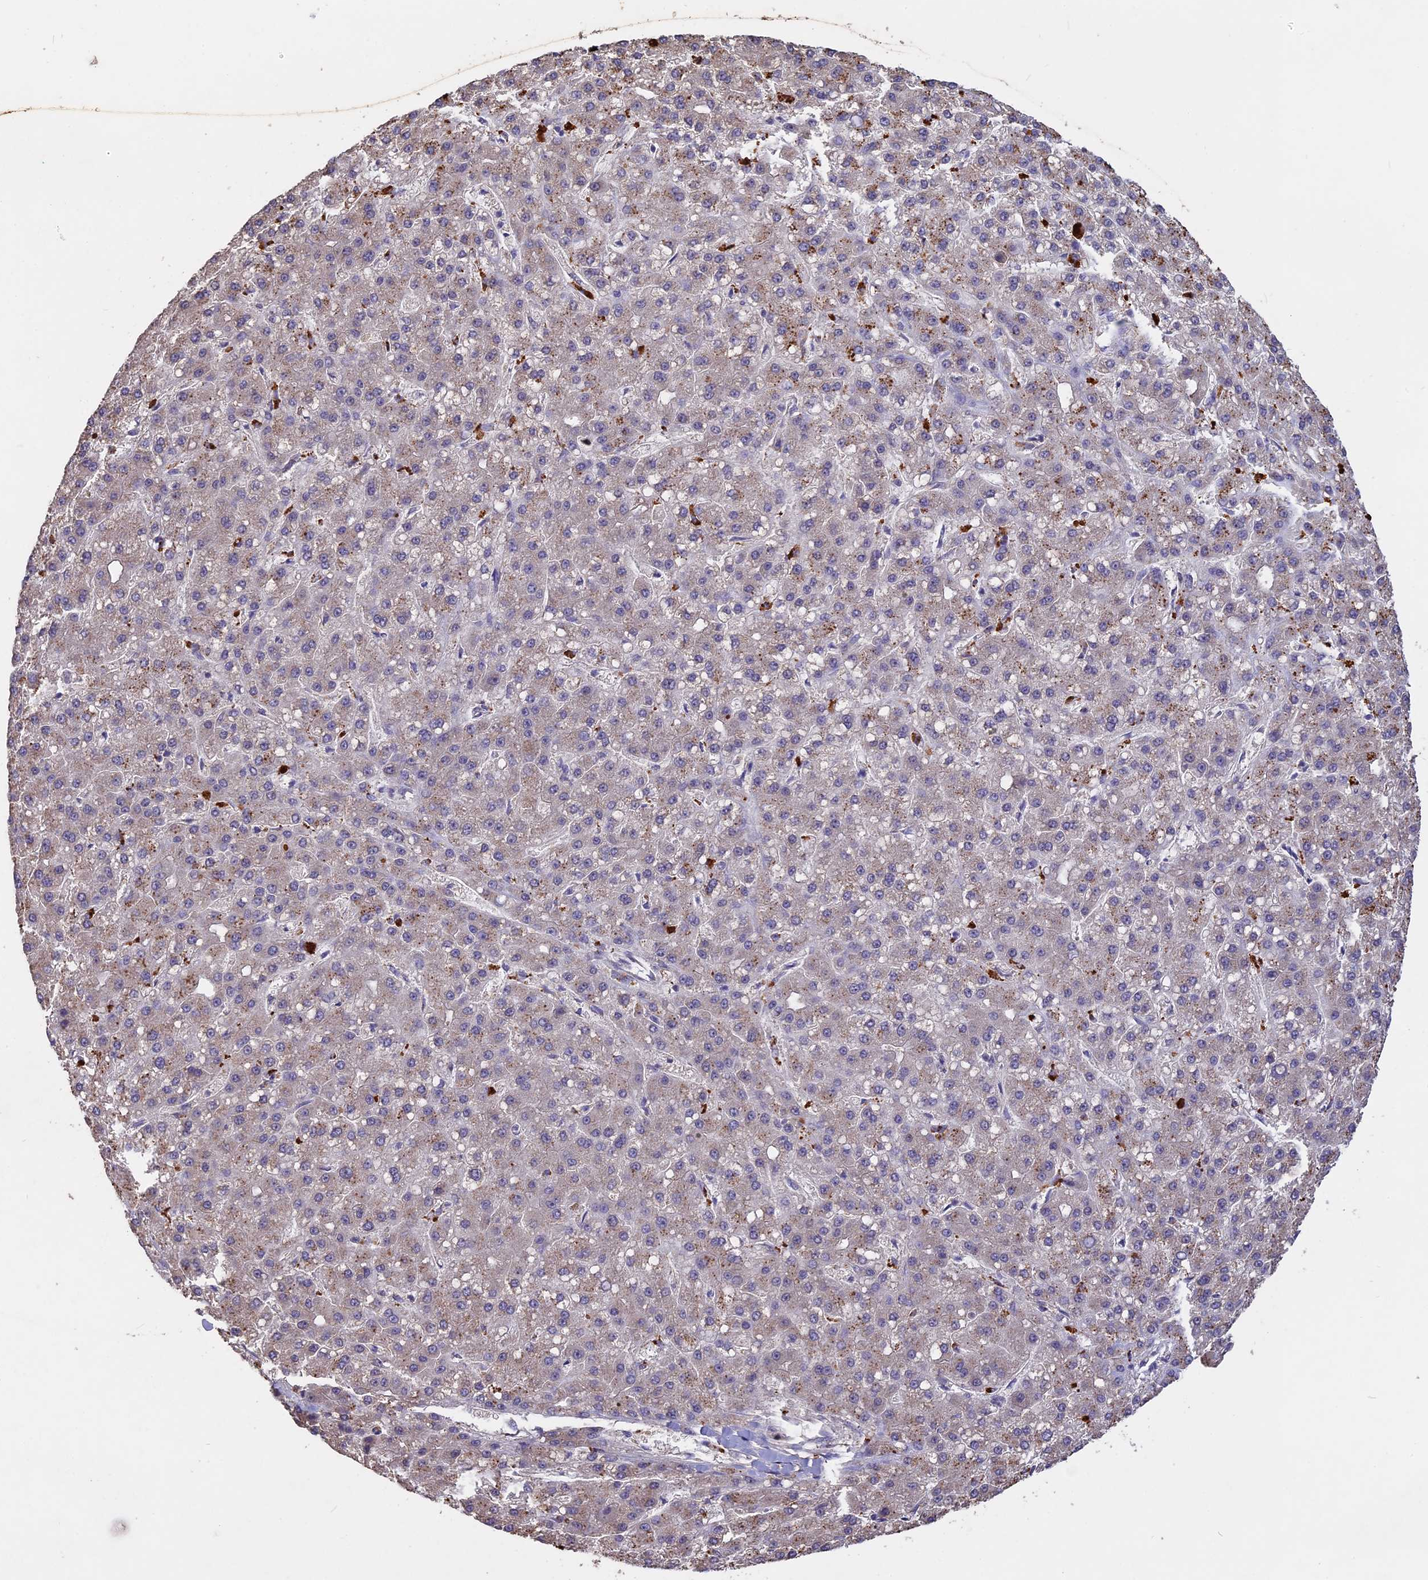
{"staining": {"intensity": "weak", "quantity": ">75%", "location": "cytoplasmic/membranous"}, "tissue": "liver cancer", "cell_type": "Tumor cells", "image_type": "cancer", "snomed": [{"axis": "morphology", "description": "Carcinoma, Hepatocellular, NOS"}, {"axis": "topography", "description": "Liver"}], "caption": "IHC (DAB) staining of liver cancer (hepatocellular carcinoma) exhibits weak cytoplasmic/membranous protein expression in approximately >75% of tumor cells.", "gene": "SLC26A4", "patient": {"sex": "male", "age": 67}}